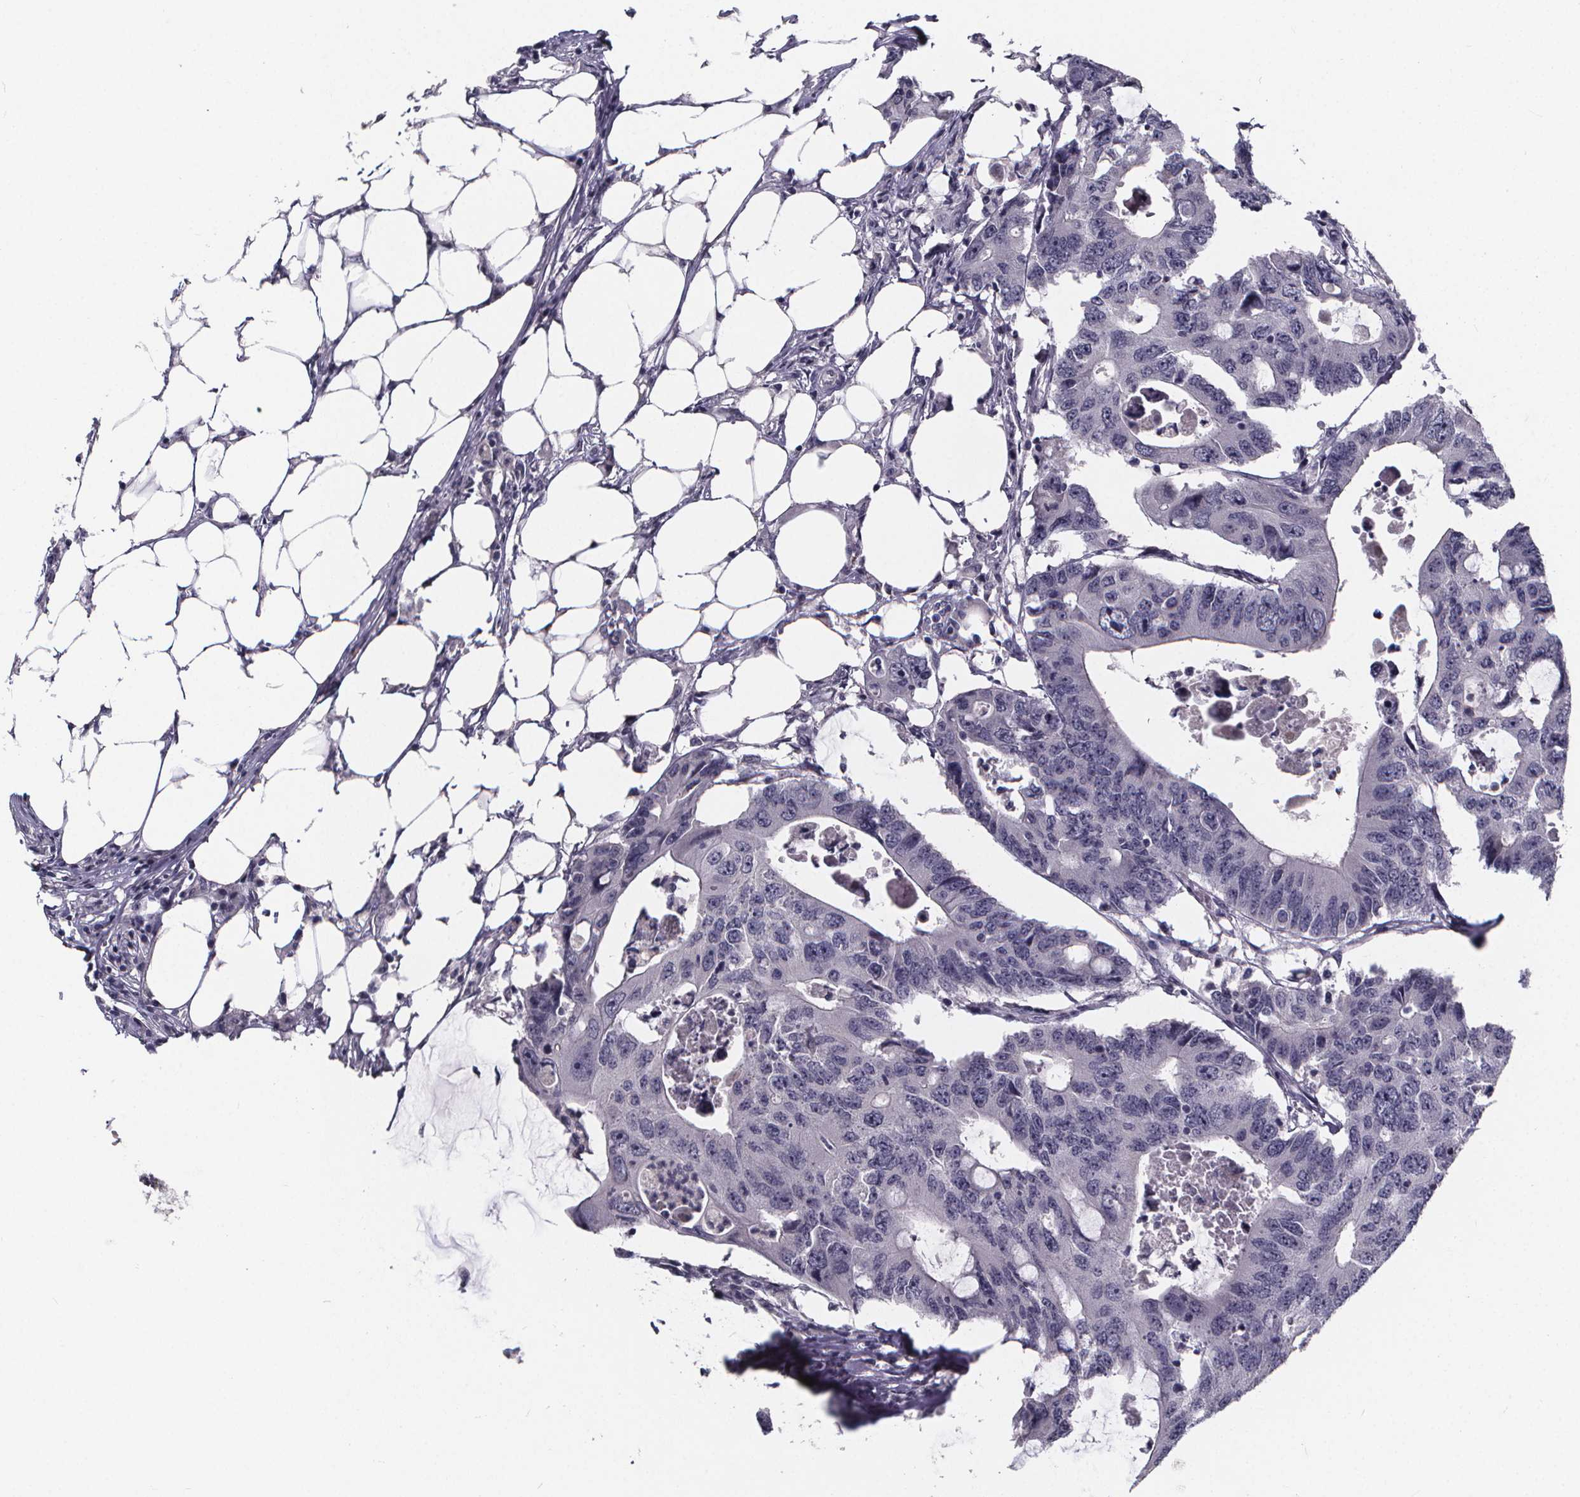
{"staining": {"intensity": "negative", "quantity": "none", "location": "none"}, "tissue": "colorectal cancer", "cell_type": "Tumor cells", "image_type": "cancer", "snomed": [{"axis": "morphology", "description": "Adenocarcinoma, NOS"}, {"axis": "topography", "description": "Colon"}], "caption": "The micrograph reveals no staining of tumor cells in colorectal adenocarcinoma. Brightfield microscopy of immunohistochemistry (IHC) stained with DAB (3,3'-diaminobenzidine) (brown) and hematoxylin (blue), captured at high magnification.", "gene": "AGT", "patient": {"sex": "male", "age": 71}}